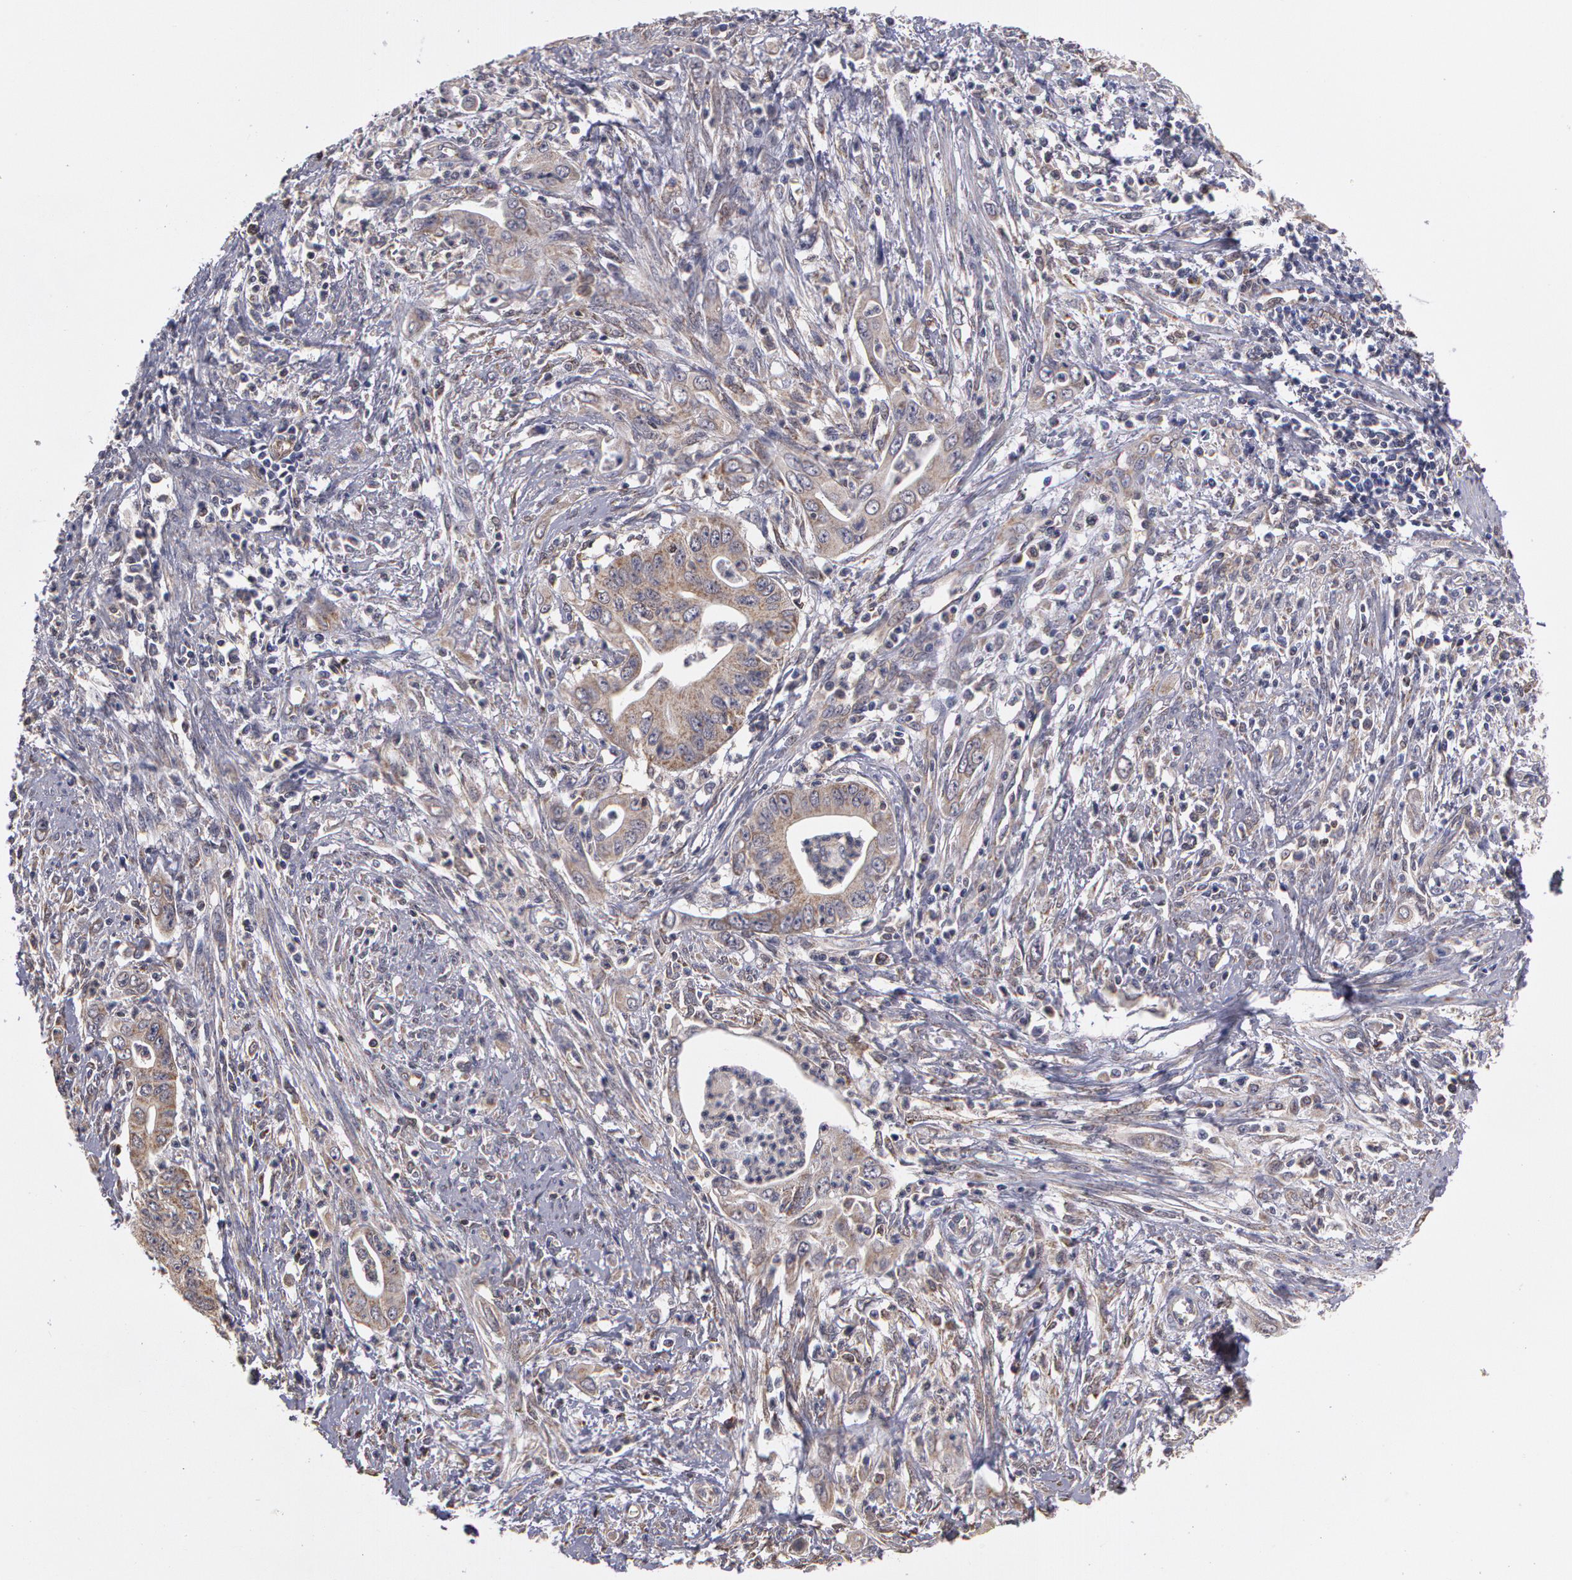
{"staining": {"intensity": "weak", "quantity": "25%-75%", "location": "cytoplasmic/membranous"}, "tissue": "cervical cancer", "cell_type": "Tumor cells", "image_type": "cancer", "snomed": [{"axis": "morphology", "description": "Normal tissue, NOS"}, {"axis": "morphology", "description": "Adenocarcinoma, NOS"}, {"axis": "topography", "description": "Cervix"}], "caption": "Cervical cancer (adenocarcinoma) was stained to show a protein in brown. There is low levels of weak cytoplasmic/membranous expression in approximately 25%-75% of tumor cells. Immunohistochemistry (ihc) stains the protein in brown and the nuclei are stained blue.", "gene": "MPST", "patient": {"sex": "female", "age": 34}}